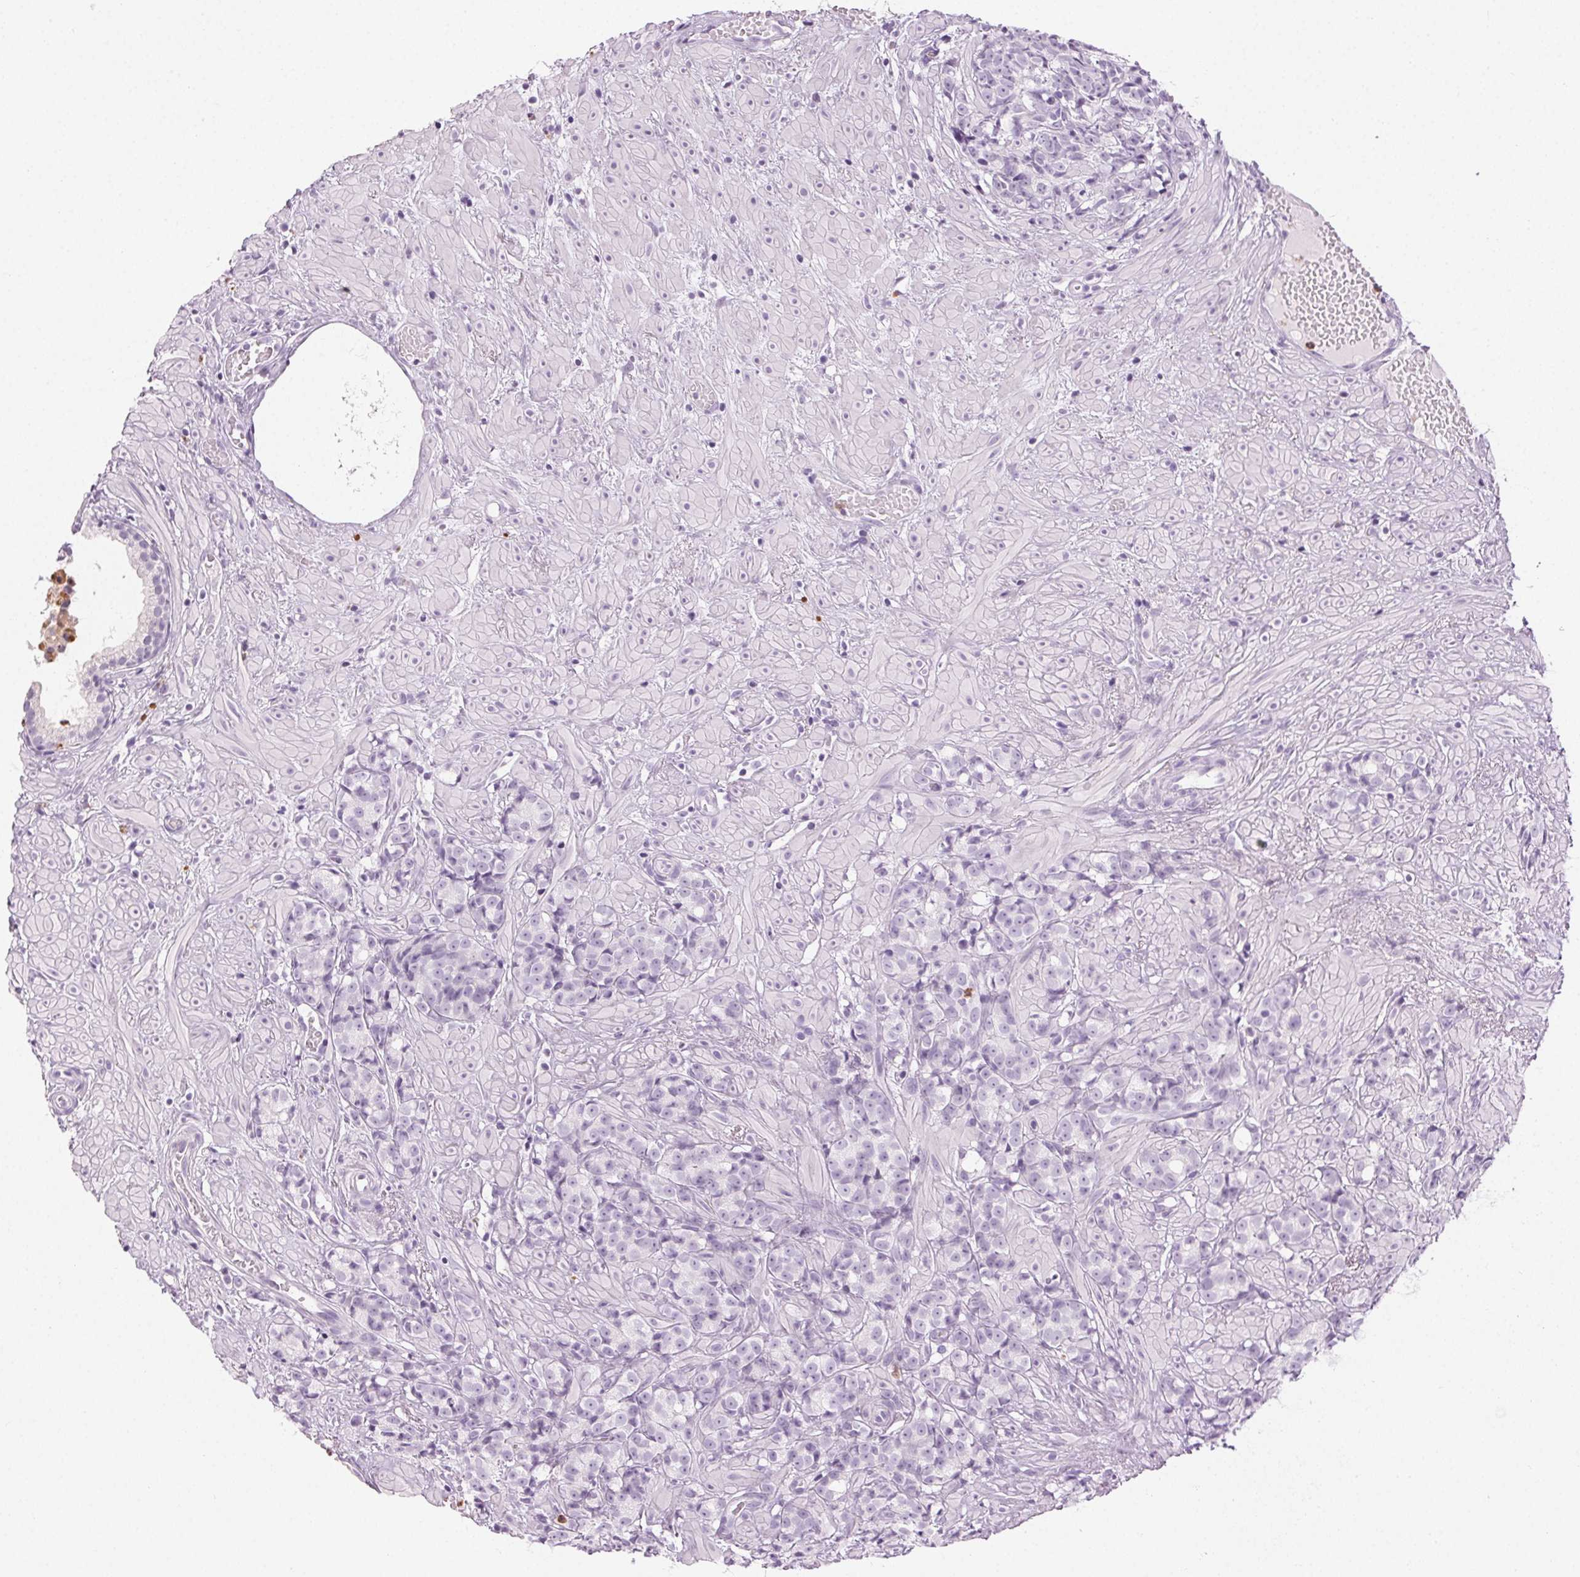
{"staining": {"intensity": "negative", "quantity": "none", "location": "none"}, "tissue": "prostate cancer", "cell_type": "Tumor cells", "image_type": "cancer", "snomed": [{"axis": "morphology", "description": "Adenocarcinoma, High grade"}, {"axis": "topography", "description": "Prostate"}], "caption": "The micrograph reveals no staining of tumor cells in prostate adenocarcinoma (high-grade).", "gene": "MPO", "patient": {"sex": "male", "age": 81}}